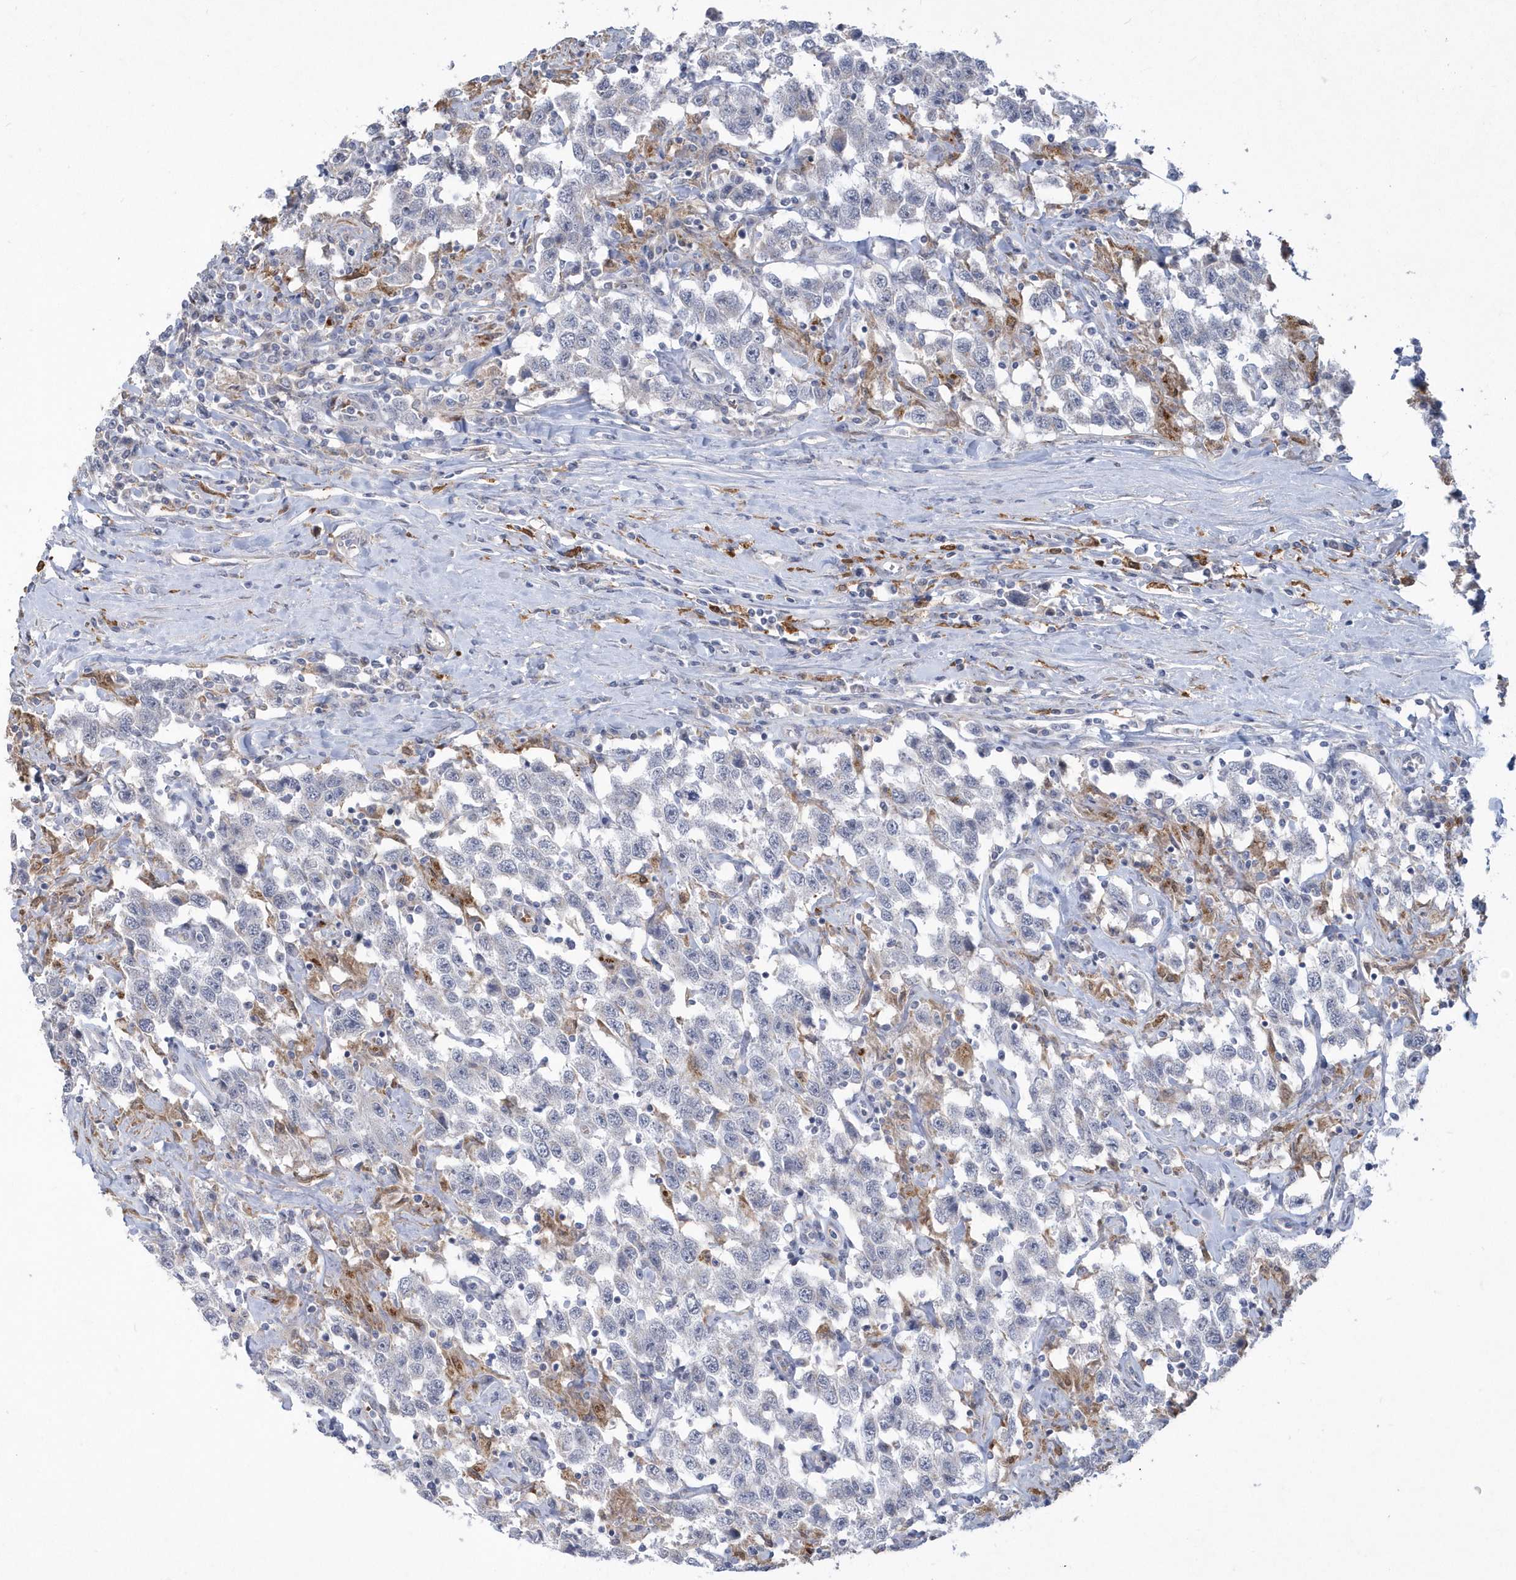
{"staining": {"intensity": "negative", "quantity": "none", "location": "none"}, "tissue": "testis cancer", "cell_type": "Tumor cells", "image_type": "cancer", "snomed": [{"axis": "morphology", "description": "Seminoma, NOS"}, {"axis": "topography", "description": "Testis"}], "caption": "Immunohistochemical staining of testis cancer displays no significant positivity in tumor cells.", "gene": "TSPEAR", "patient": {"sex": "male", "age": 41}}